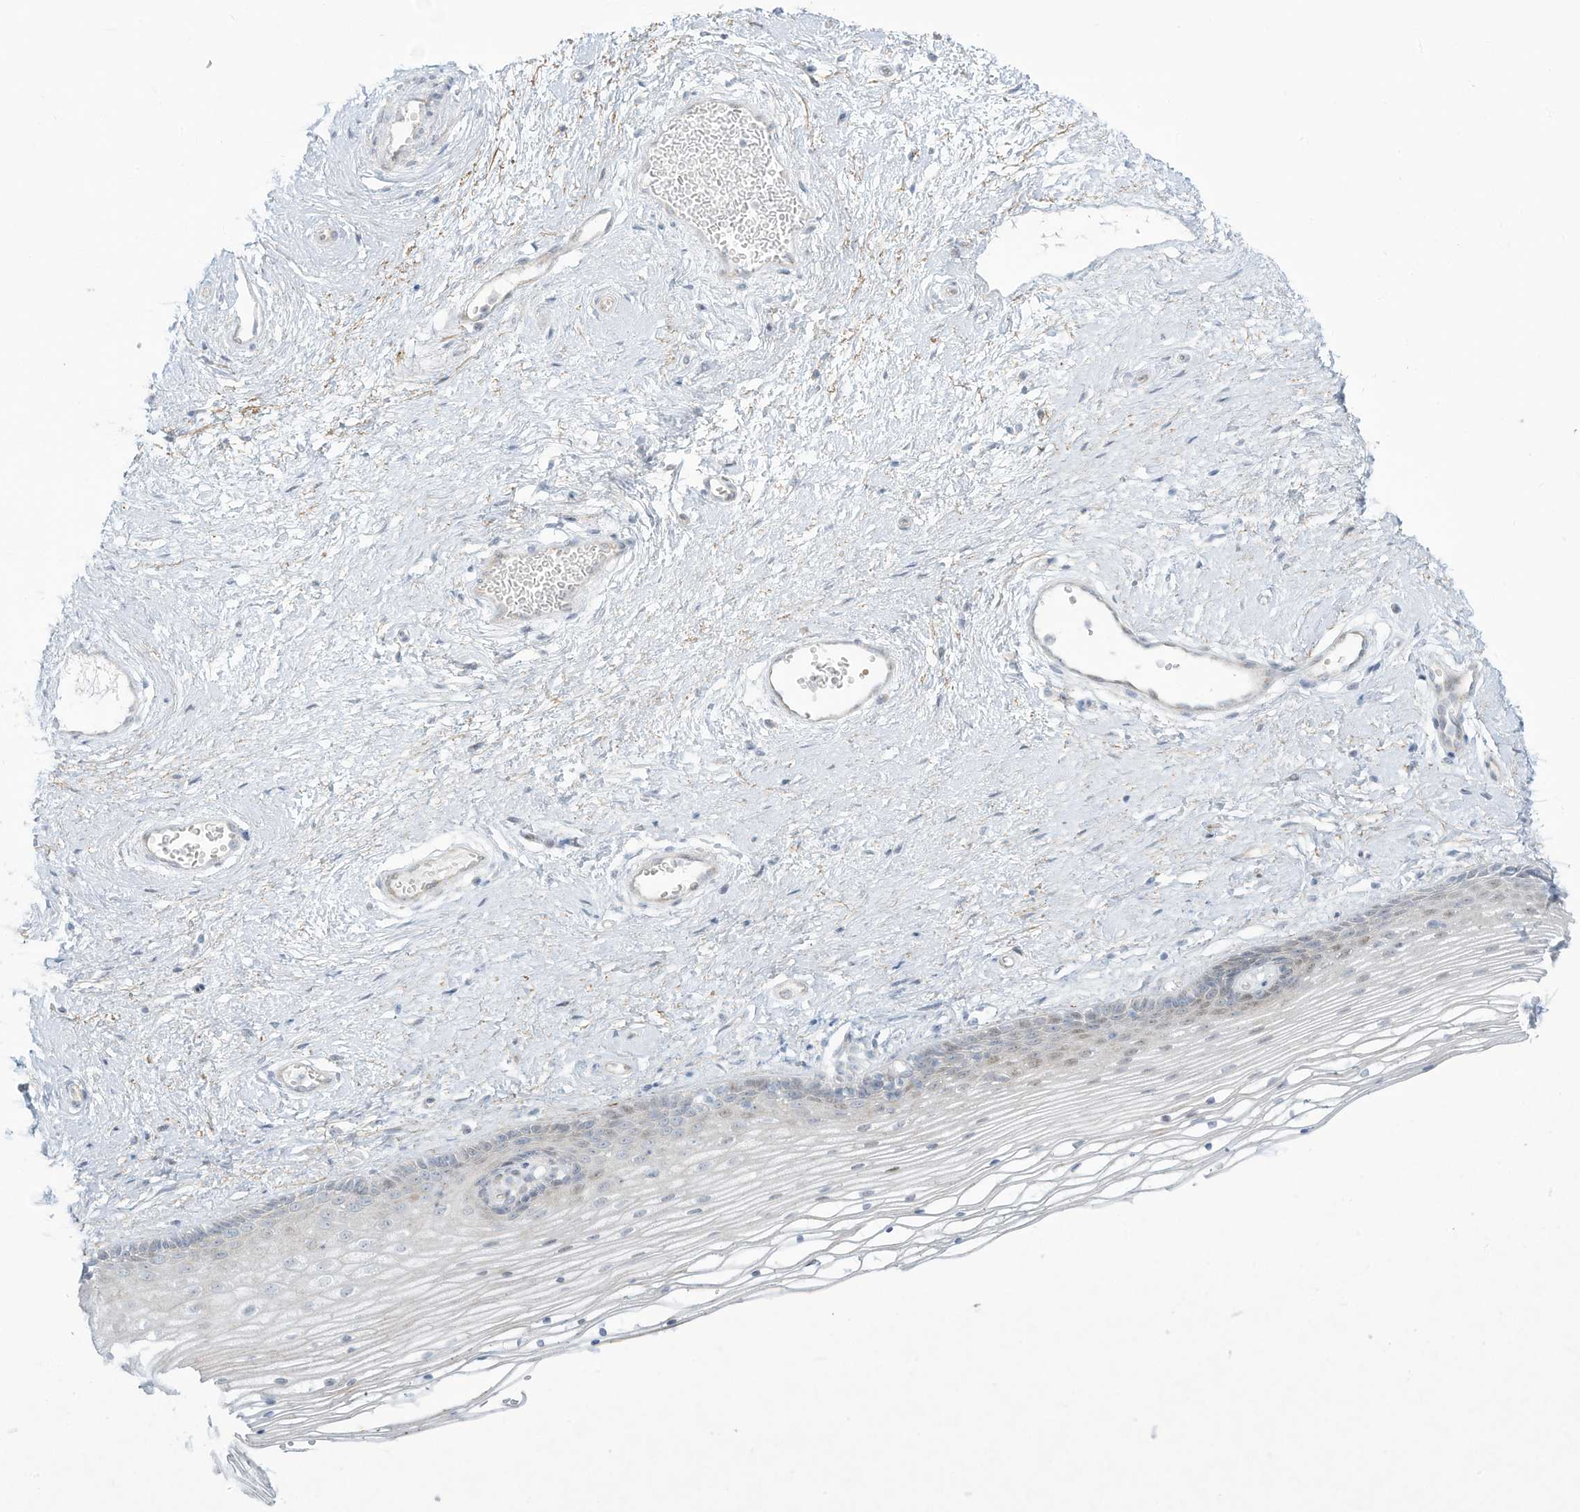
{"staining": {"intensity": "weak", "quantity": "<25%", "location": "nuclear"}, "tissue": "vagina", "cell_type": "Squamous epithelial cells", "image_type": "normal", "snomed": [{"axis": "morphology", "description": "Normal tissue, NOS"}, {"axis": "topography", "description": "Vagina"}], "caption": "A high-resolution image shows immunohistochemistry (IHC) staining of normal vagina, which reveals no significant positivity in squamous epithelial cells. Brightfield microscopy of immunohistochemistry stained with DAB (3,3'-diaminobenzidine) (brown) and hematoxylin (blue), captured at high magnification.", "gene": "PAX6", "patient": {"sex": "female", "age": 46}}